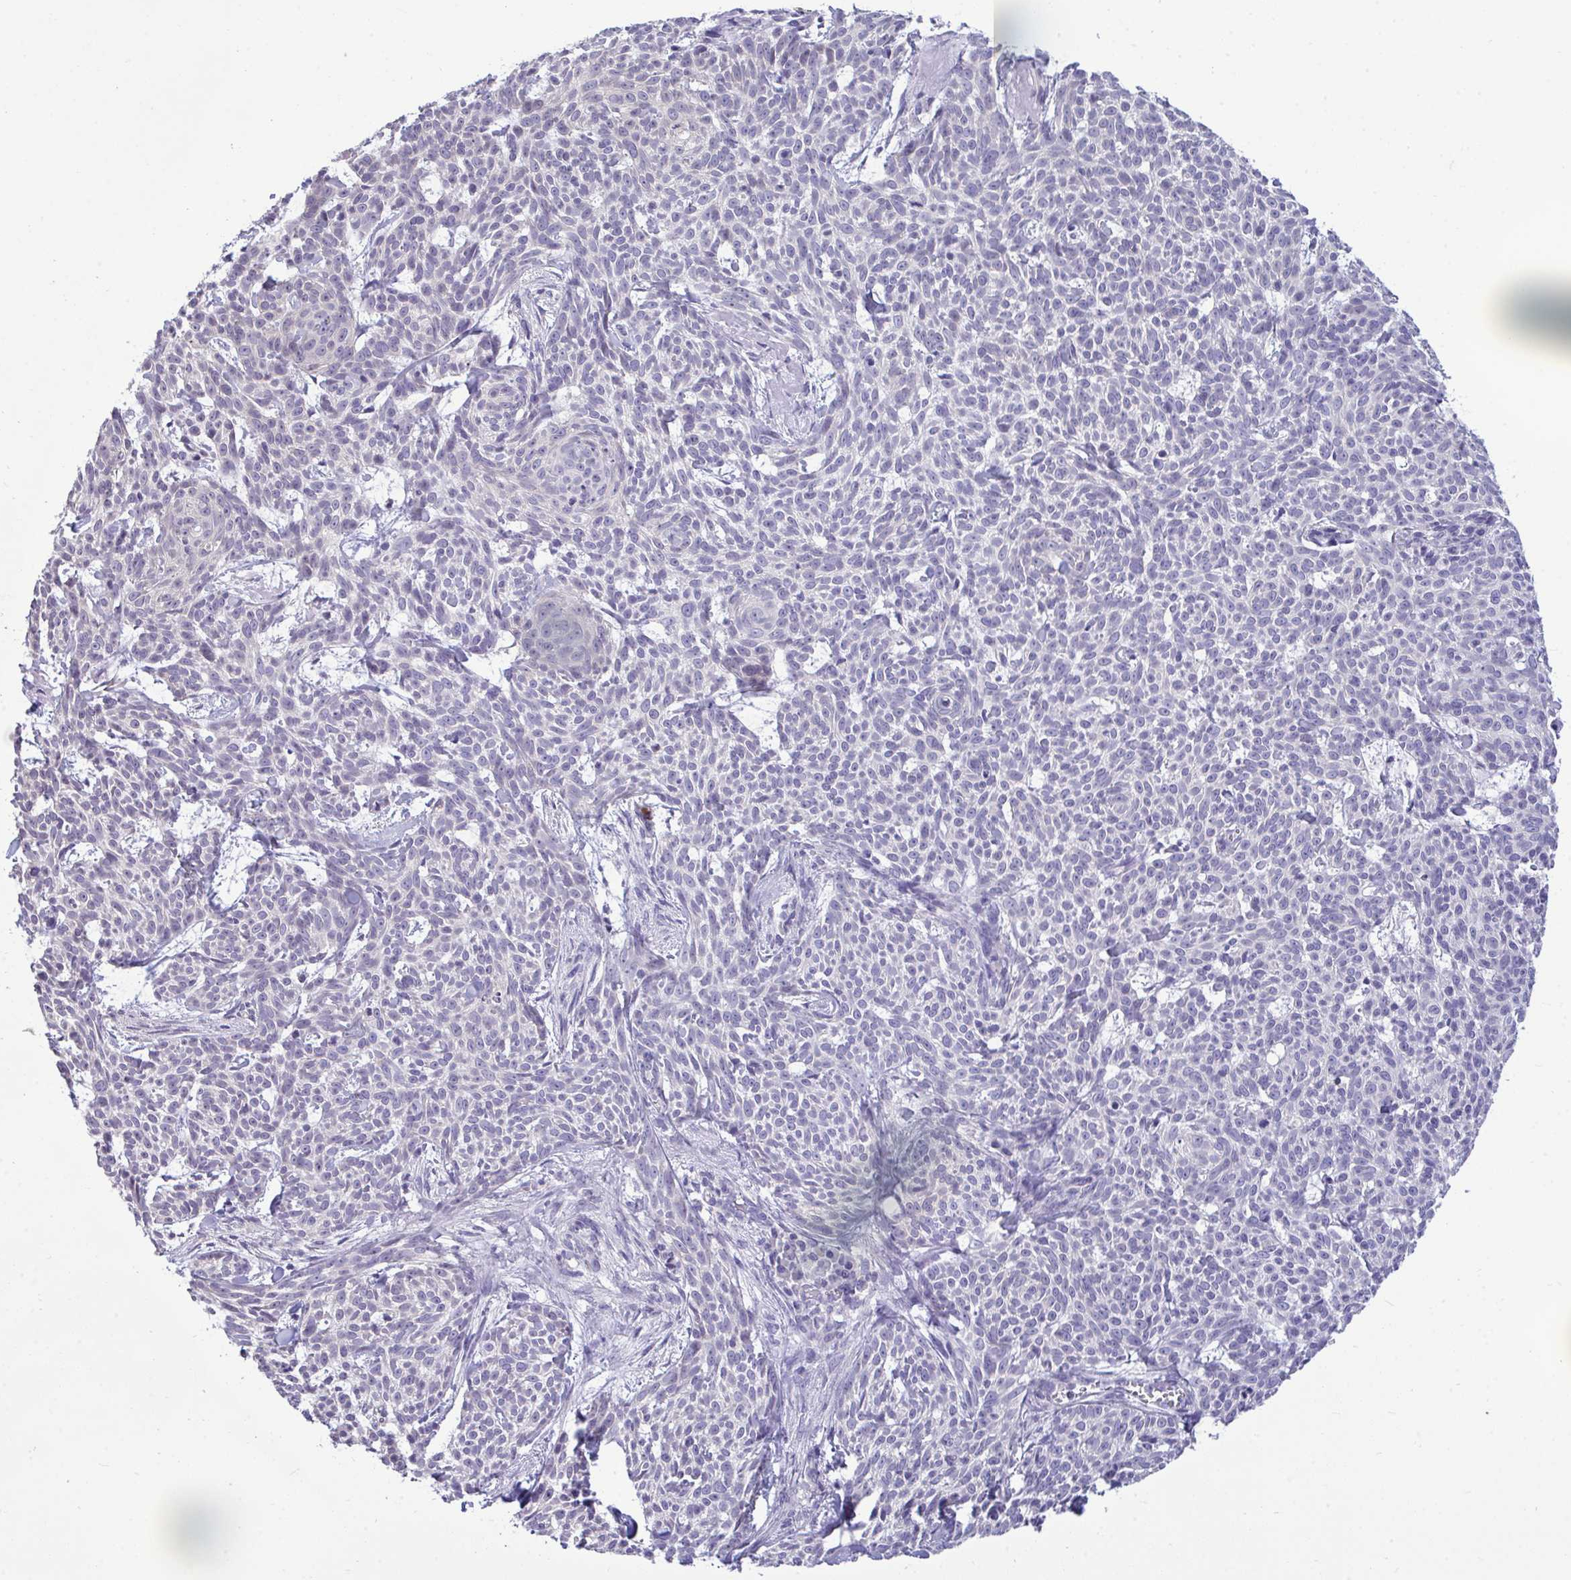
{"staining": {"intensity": "negative", "quantity": "none", "location": "none"}, "tissue": "skin cancer", "cell_type": "Tumor cells", "image_type": "cancer", "snomed": [{"axis": "morphology", "description": "Basal cell carcinoma"}, {"axis": "topography", "description": "Skin"}], "caption": "Skin cancer (basal cell carcinoma) stained for a protein using IHC displays no positivity tumor cells.", "gene": "PIGK", "patient": {"sex": "female", "age": 93}}